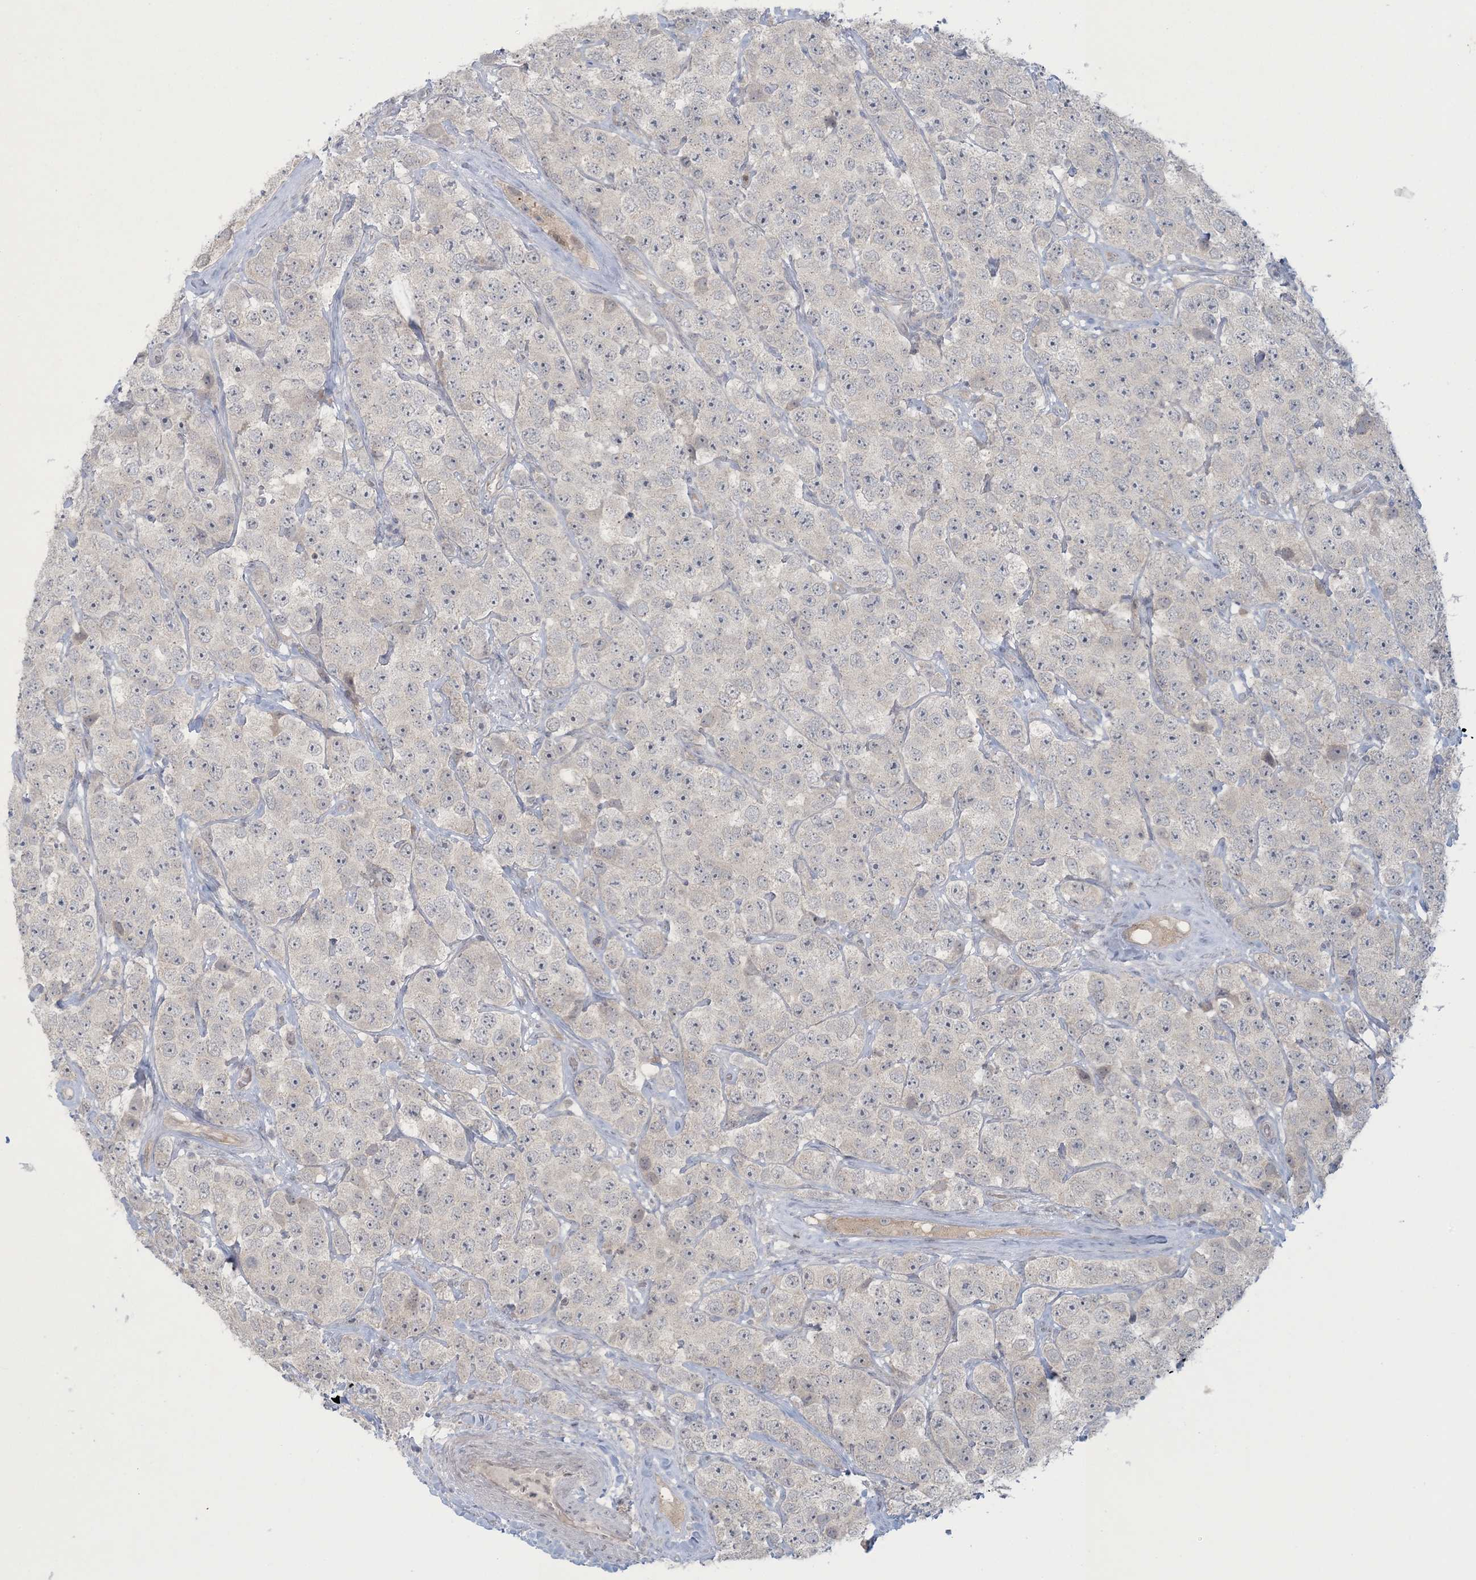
{"staining": {"intensity": "negative", "quantity": "none", "location": "none"}, "tissue": "testis cancer", "cell_type": "Tumor cells", "image_type": "cancer", "snomed": [{"axis": "morphology", "description": "Seminoma, NOS"}, {"axis": "topography", "description": "Testis"}], "caption": "Tumor cells show no significant protein expression in testis seminoma.", "gene": "NRBP2", "patient": {"sex": "male", "age": 28}}